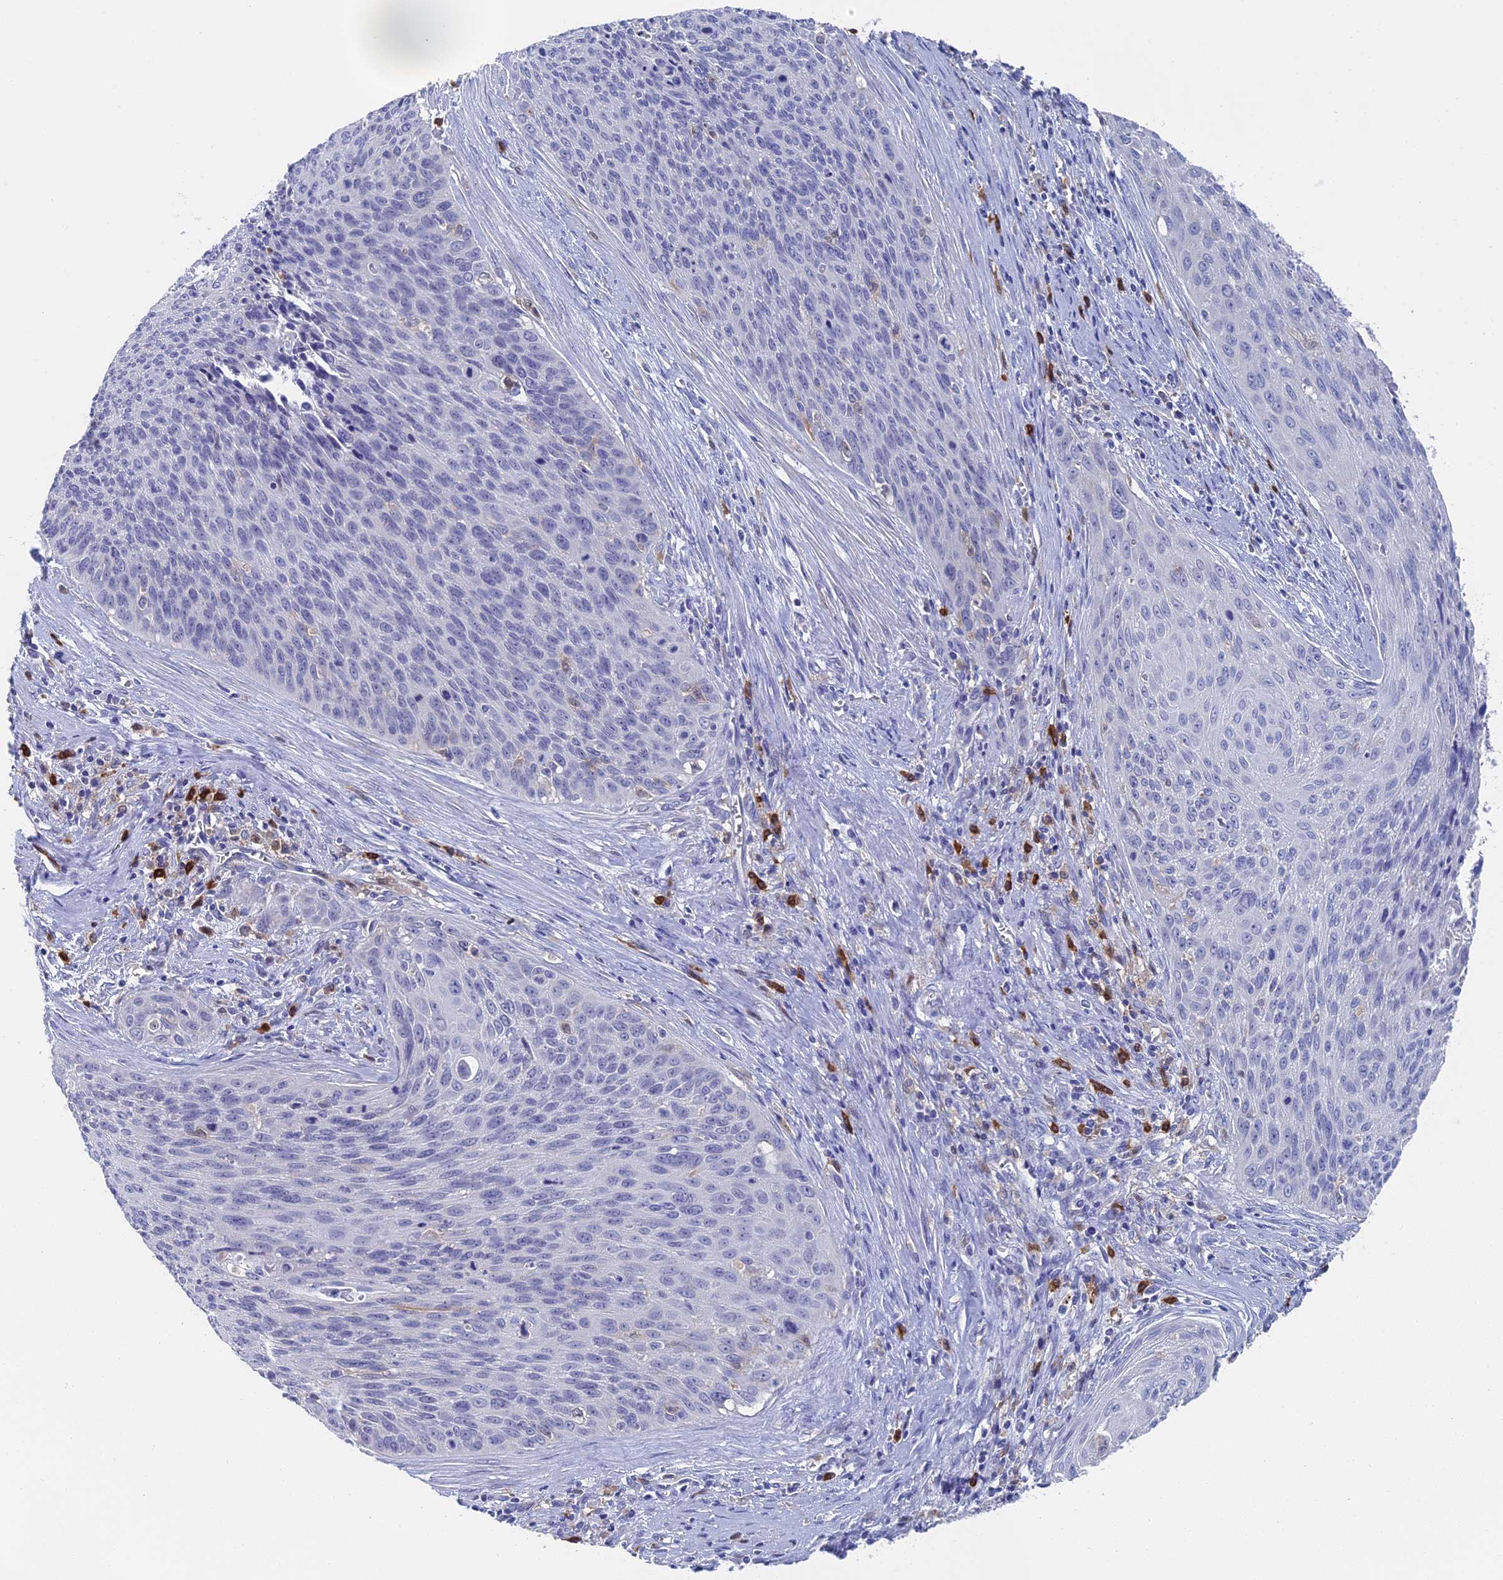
{"staining": {"intensity": "negative", "quantity": "none", "location": "none"}, "tissue": "cervical cancer", "cell_type": "Tumor cells", "image_type": "cancer", "snomed": [{"axis": "morphology", "description": "Squamous cell carcinoma, NOS"}, {"axis": "topography", "description": "Cervix"}], "caption": "This is a histopathology image of immunohistochemistry (IHC) staining of cervical cancer (squamous cell carcinoma), which shows no positivity in tumor cells. The staining is performed using DAB (3,3'-diaminobenzidine) brown chromogen with nuclei counter-stained in using hematoxylin.", "gene": "NCF4", "patient": {"sex": "female", "age": 55}}